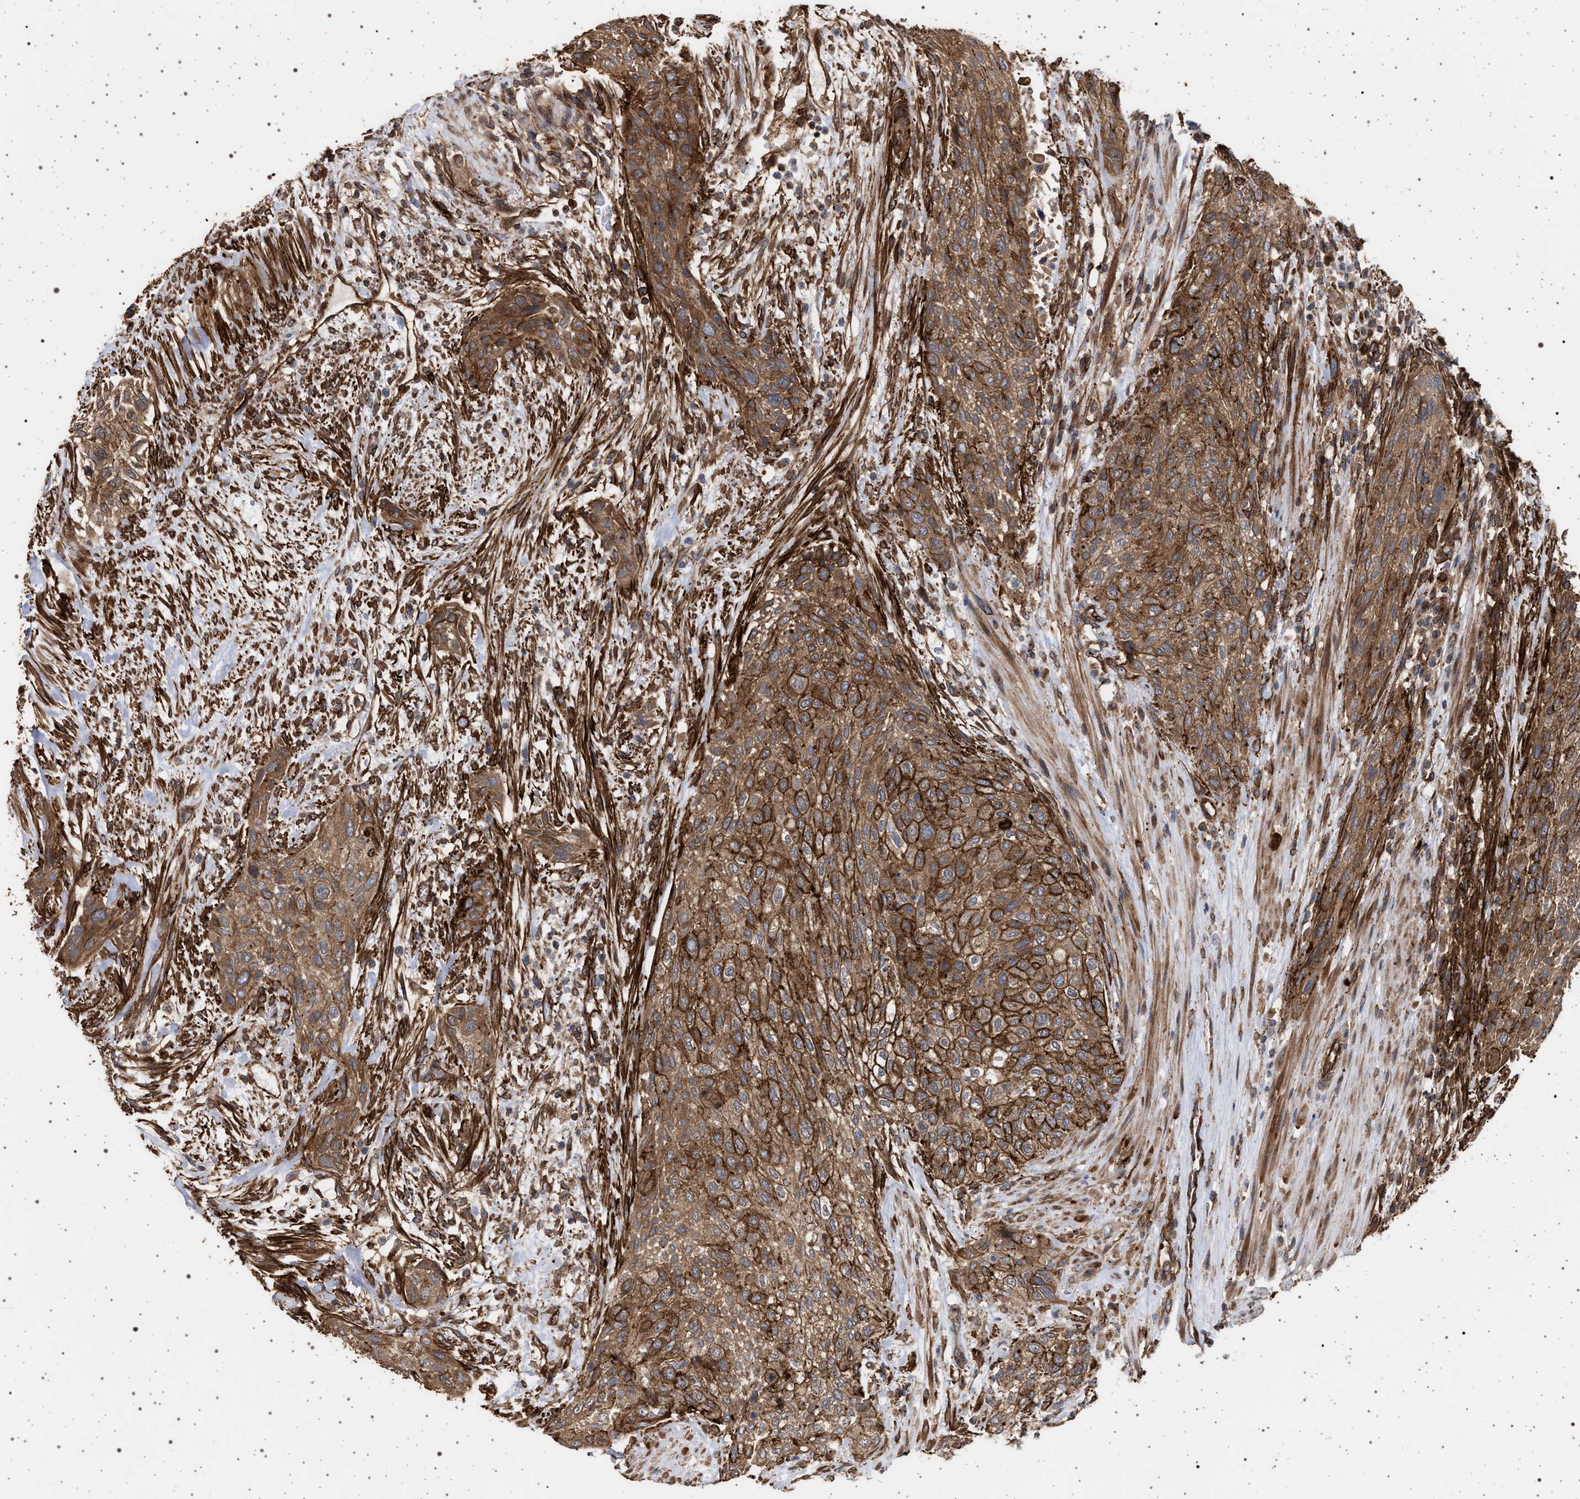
{"staining": {"intensity": "moderate", "quantity": ">75%", "location": "cytoplasmic/membranous"}, "tissue": "urothelial cancer", "cell_type": "Tumor cells", "image_type": "cancer", "snomed": [{"axis": "morphology", "description": "Urothelial carcinoma, Low grade"}, {"axis": "morphology", "description": "Urothelial carcinoma, High grade"}, {"axis": "topography", "description": "Urinary bladder"}], "caption": "Immunohistochemical staining of urothelial cancer reveals moderate cytoplasmic/membranous protein staining in about >75% of tumor cells.", "gene": "IFT20", "patient": {"sex": "male", "age": 35}}